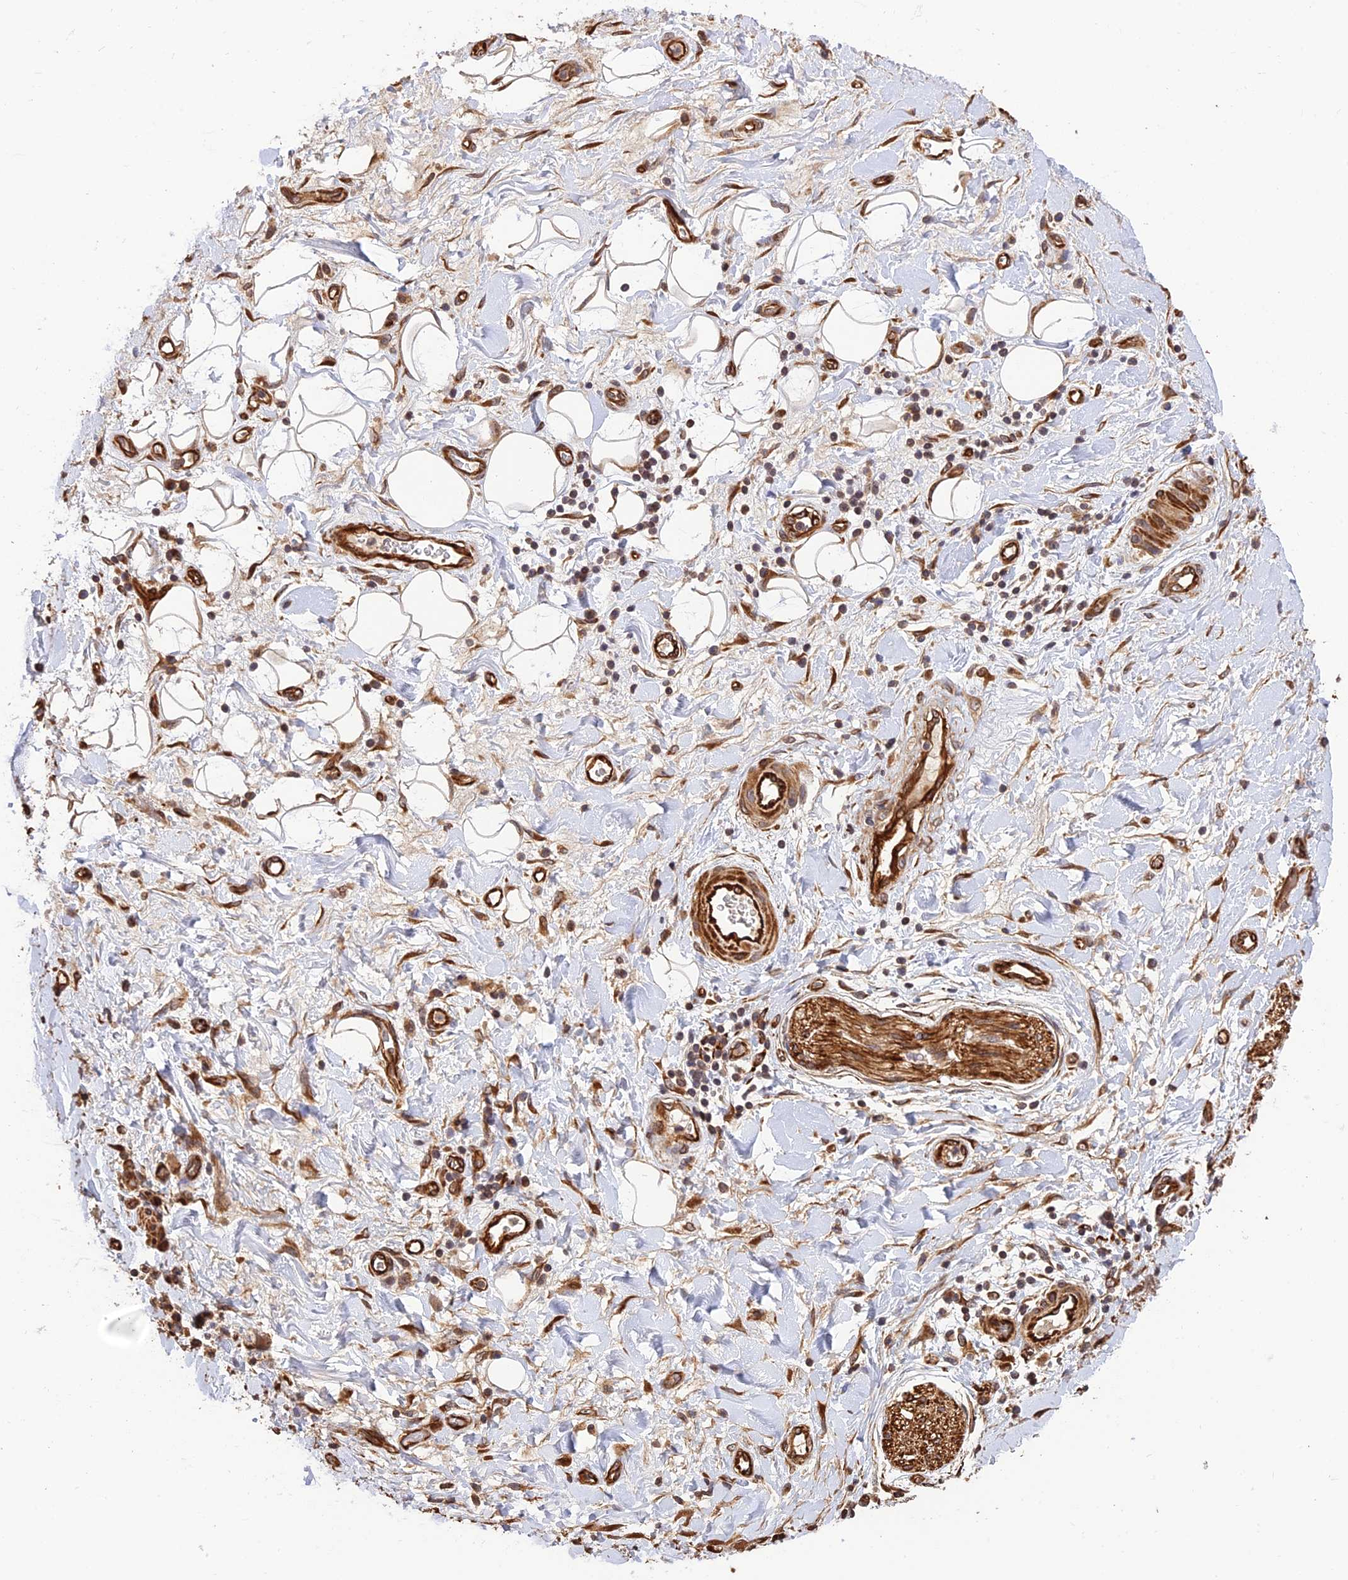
{"staining": {"intensity": "strong", "quantity": ">75%", "location": "cytoplasmic/membranous"}, "tissue": "adipose tissue", "cell_type": "Adipocytes", "image_type": "normal", "snomed": [{"axis": "morphology", "description": "Normal tissue, NOS"}, {"axis": "morphology", "description": "Adenocarcinoma, NOS"}, {"axis": "topography", "description": "Pancreas"}, {"axis": "topography", "description": "Peripheral nerve tissue"}], "caption": "Immunohistochemical staining of normal human adipose tissue displays high levels of strong cytoplasmic/membranous staining in approximately >75% of adipocytes. Nuclei are stained in blue.", "gene": "CREBL2", "patient": {"sex": "male", "age": 59}}